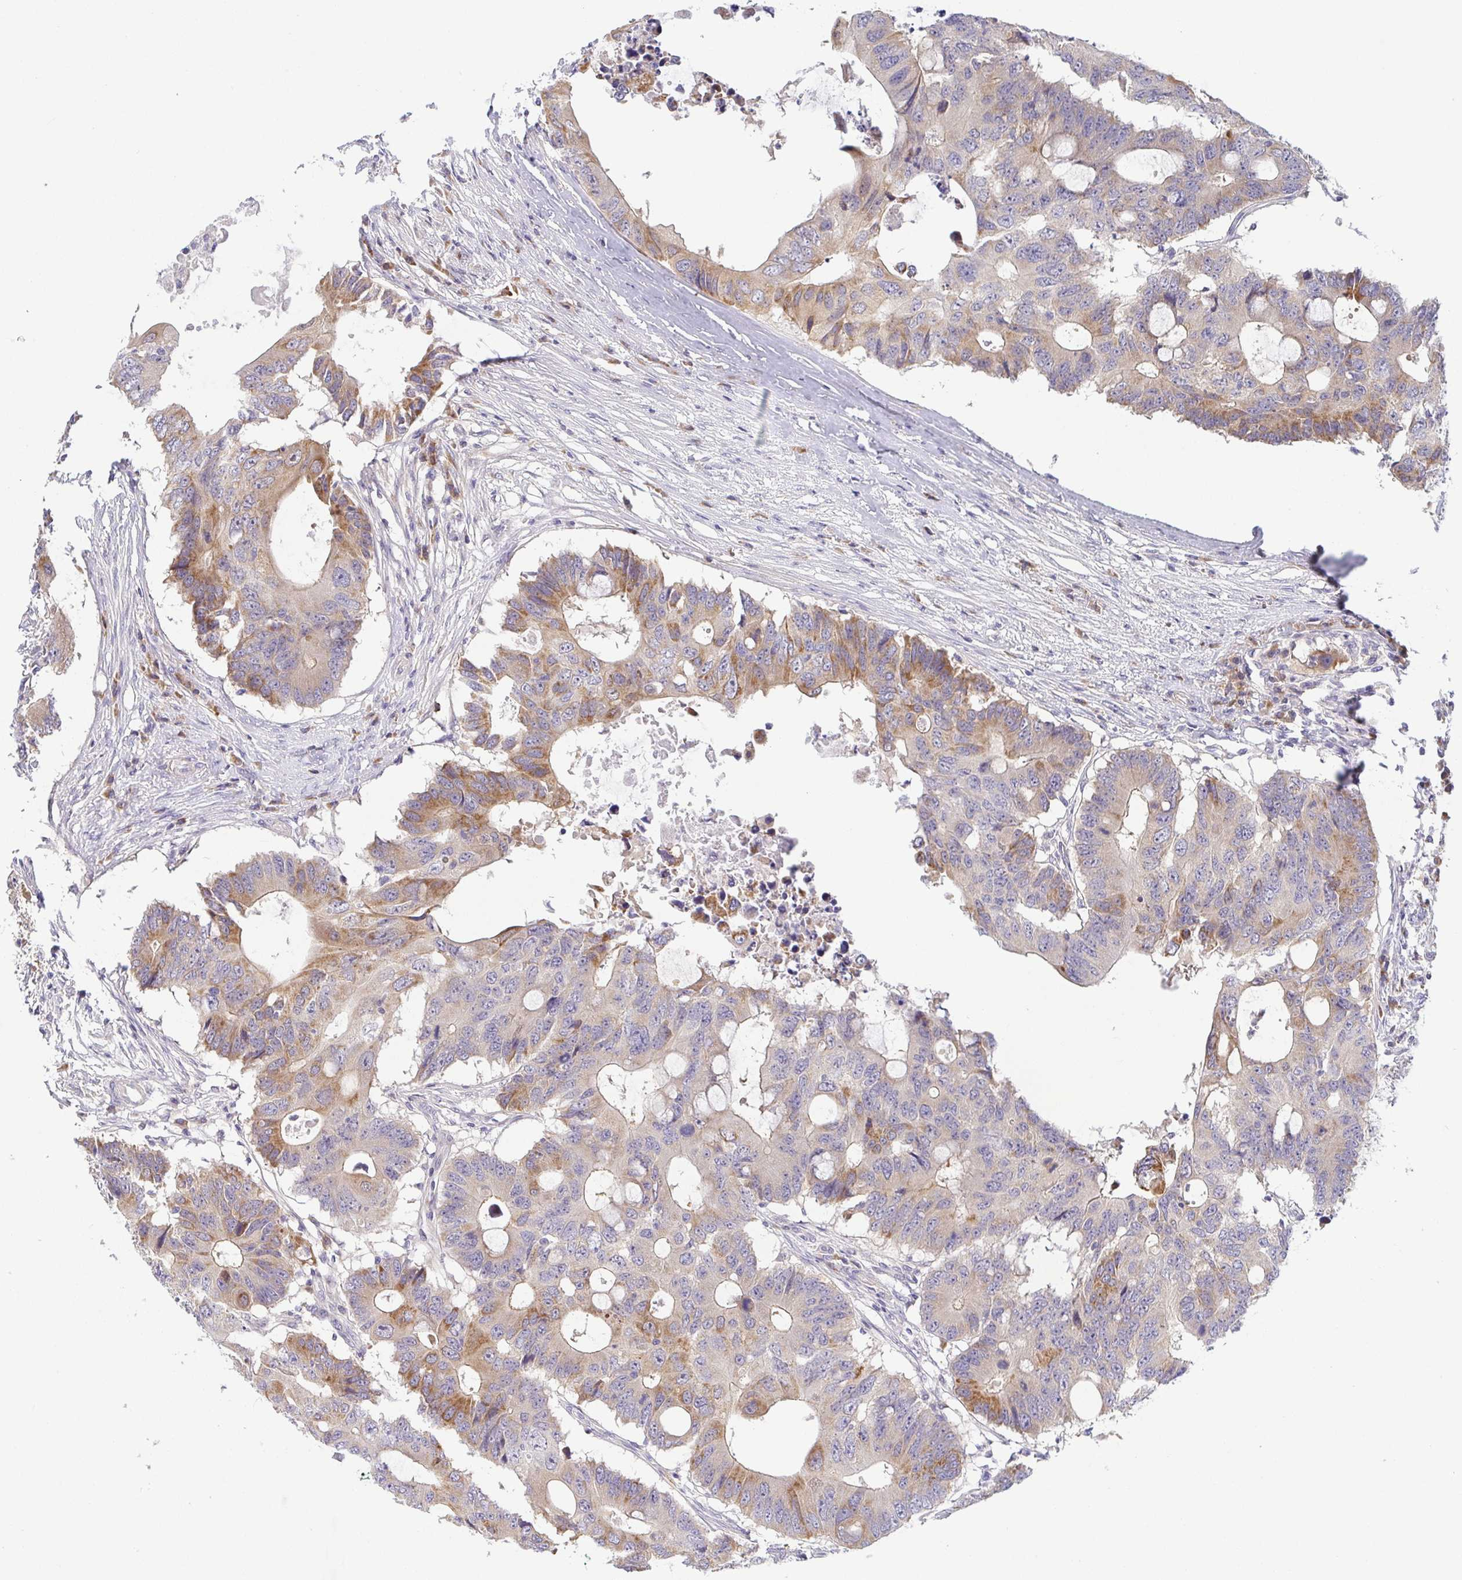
{"staining": {"intensity": "moderate", "quantity": "<25%", "location": "cytoplasmic/membranous"}, "tissue": "colorectal cancer", "cell_type": "Tumor cells", "image_type": "cancer", "snomed": [{"axis": "morphology", "description": "Adenocarcinoma, NOS"}, {"axis": "topography", "description": "Colon"}], "caption": "Colorectal cancer was stained to show a protein in brown. There is low levels of moderate cytoplasmic/membranous expression in about <25% of tumor cells. Using DAB (3,3'-diaminobenzidine) (brown) and hematoxylin (blue) stains, captured at high magnification using brightfield microscopy.", "gene": "BCL2L1", "patient": {"sex": "male", "age": 71}}